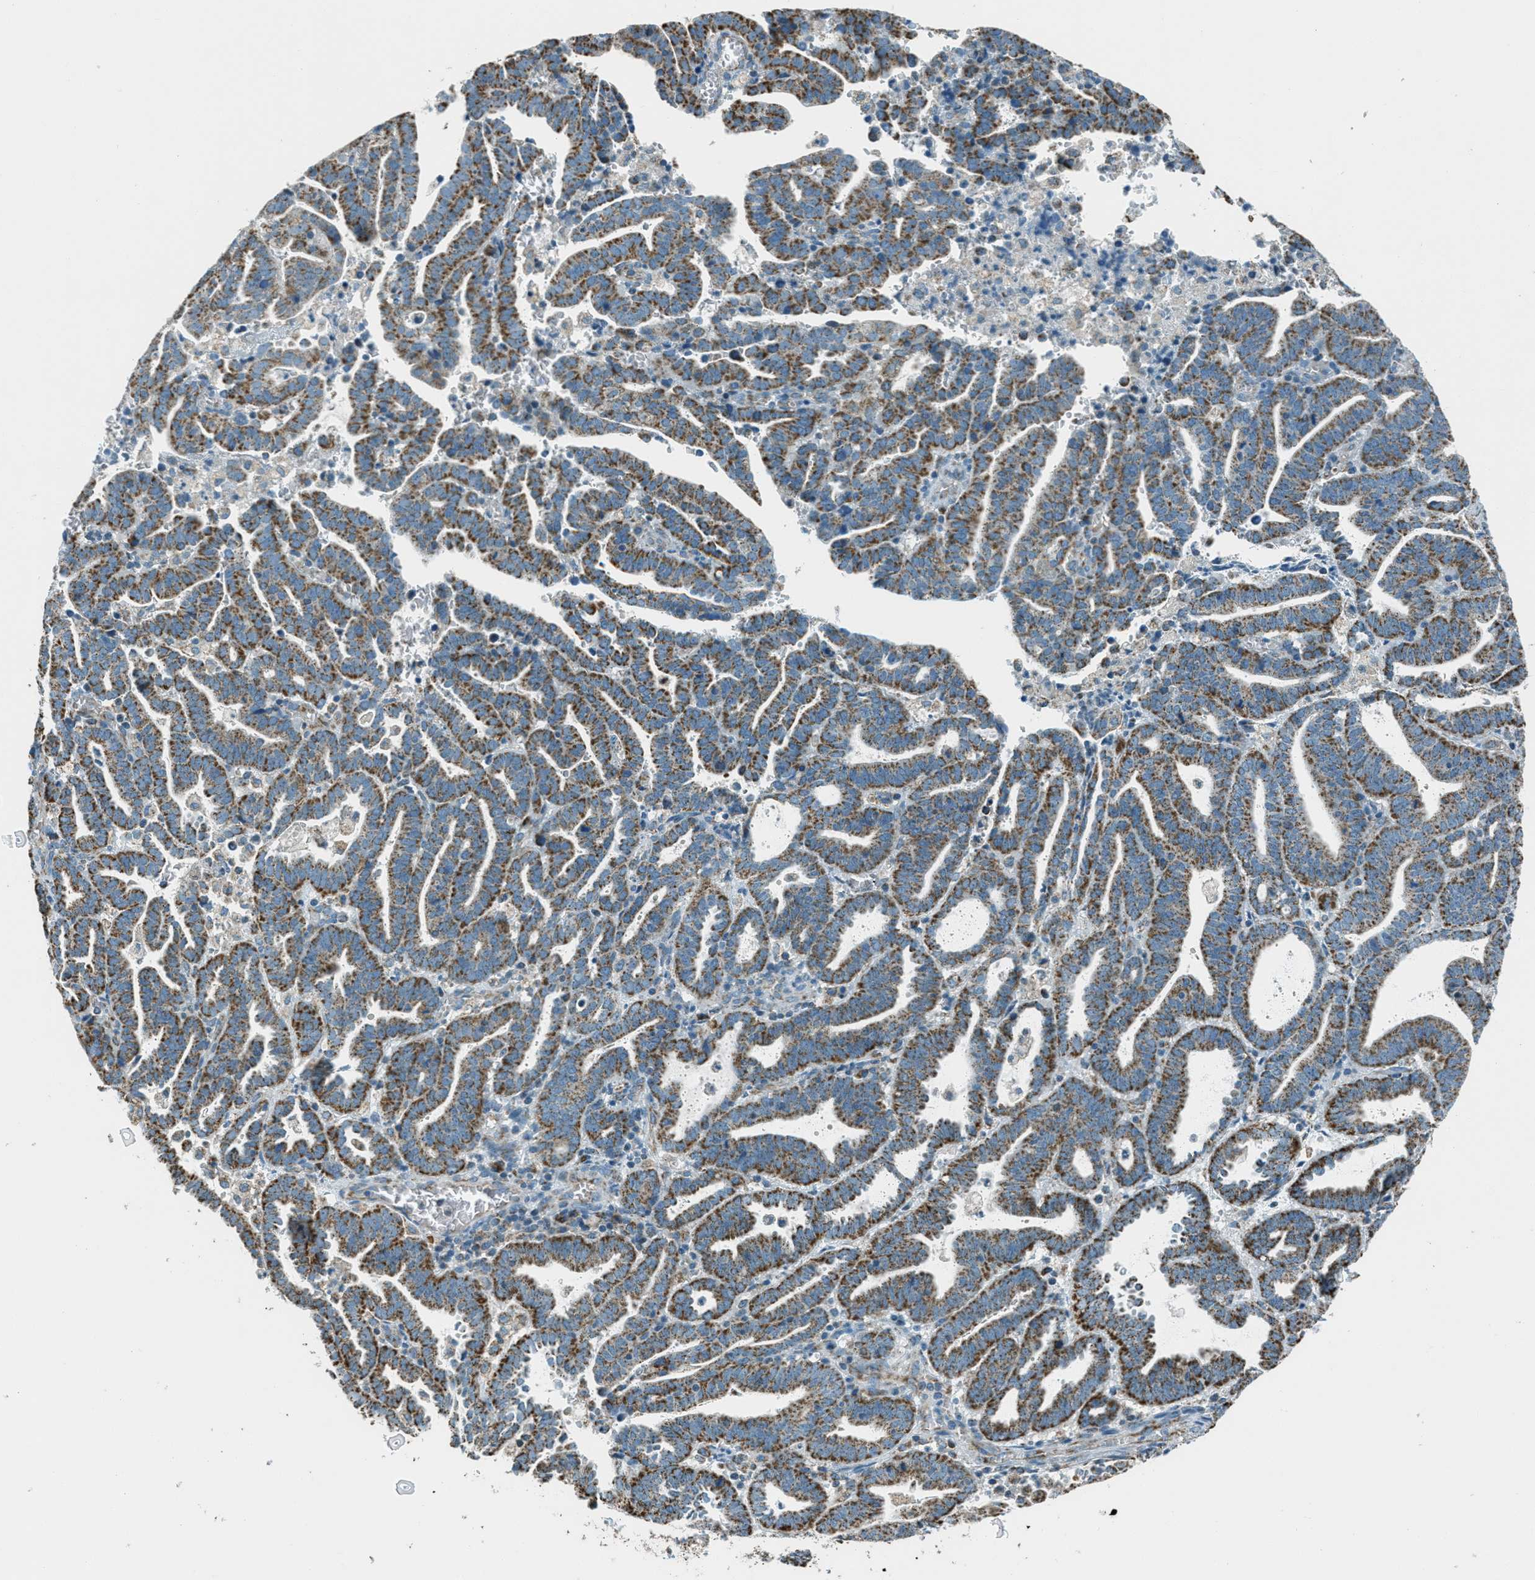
{"staining": {"intensity": "moderate", "quantity": ">75%", "location": "cytoplasmic/membranous"}, "tissue": "endometrial cancer", "cell_type": "Tumor cells", "image_type": "cancer", "snomed": [{"axis": "morphology", "description": "Adenocarcinoma, NOS"}, {"axis": "topography", "description": "Uterus"}], "caption": "High-magnification brightfield microscopy of endometrial adenocarcinoma stained with DAB (3,3'-diaminobenzidine) (brown) and counterstained with hematoxylin (blue). tumor cells exhibit moderate cytoplasmic/membranous expression is seen in approximately>75% of cells.", "gene": "CHST15", "patient": {"sex": "female", "age": 83}}